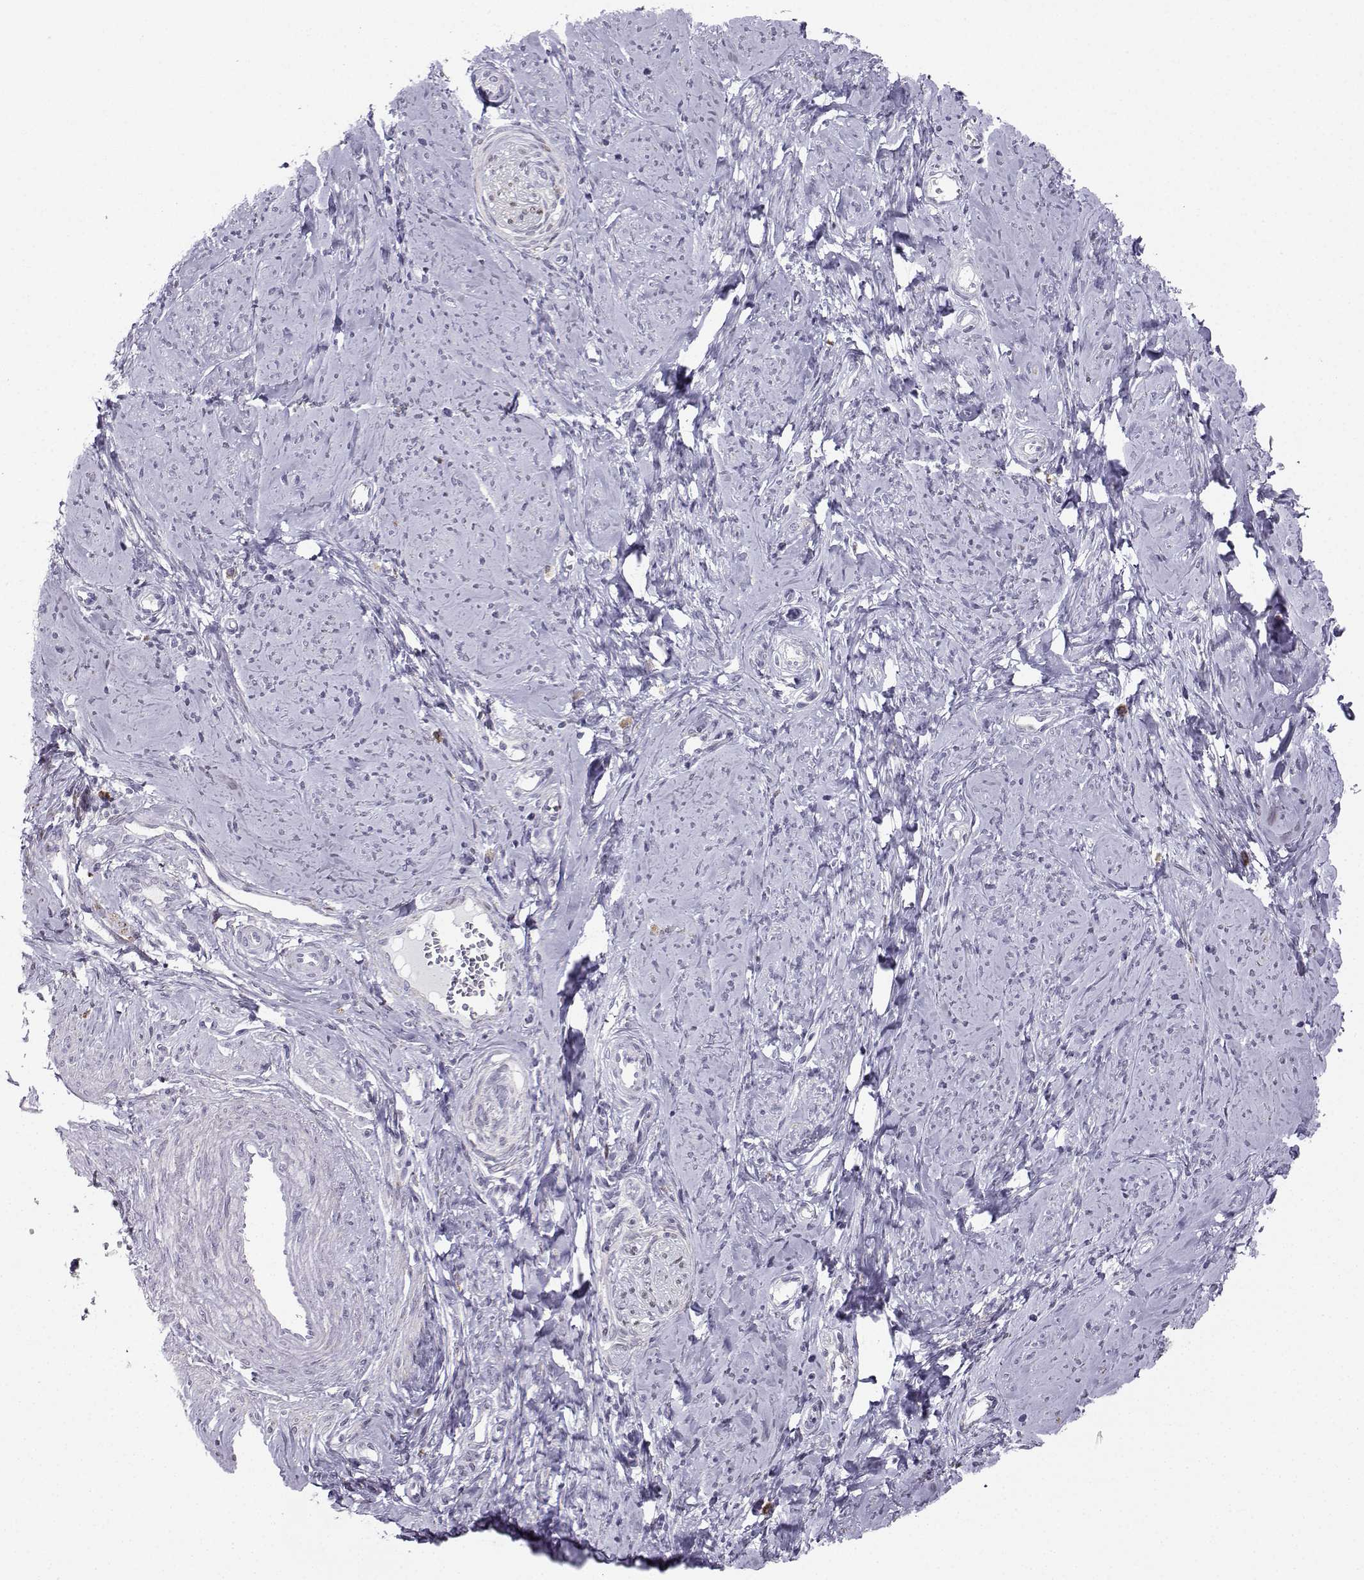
{"staining": {"intensity": "negative", "quantity": "none", "location": "none"}, "tissue": "smooth muscle", "cell_type": "Smooth muscle cells", "image_type": "normal", "snomed": [{"axis": "morphology", "description": "Normal tissue, NOS"}, {"axis": "topography", "description": "Smooth muscle"}], "caption": "IHC photomicrograph of benign smooth muscle stained for a protein (brown), which shows no expression in smooth muscle cells. (DAB immunohistochemistry, high magnification).", "gene": "DCLK3", "patient": {"sex": "female", "age": 48}}